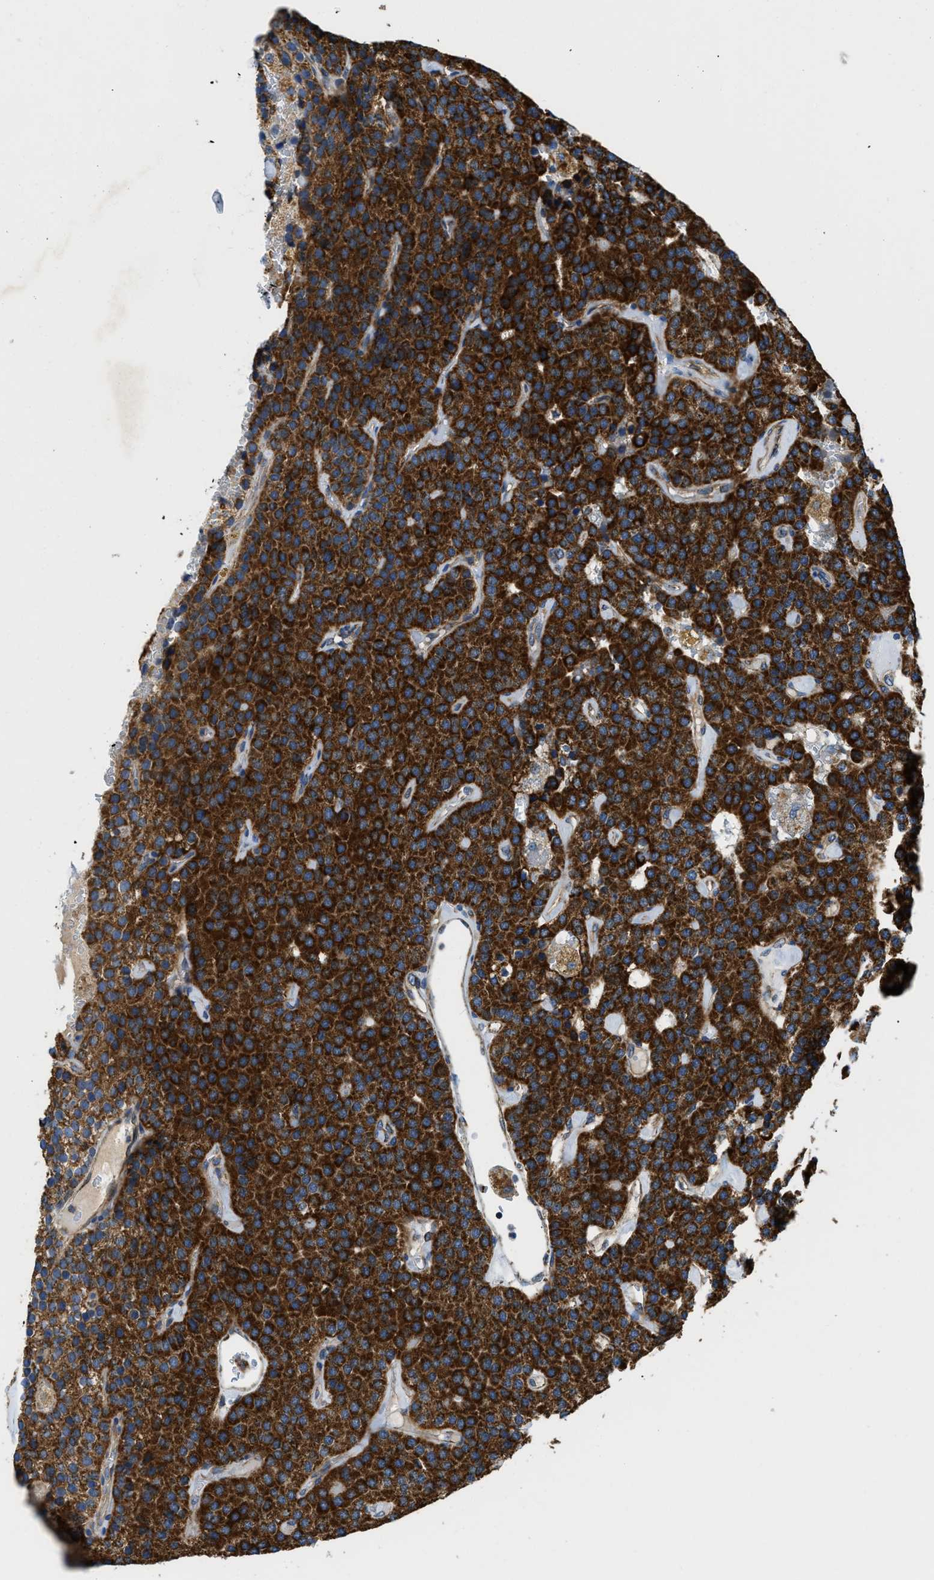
{"staining": {"intensity": "strong", "quantity": ">75%", "location": "cytoplasmic/membranous"}, "tissue": "parathyroid gland", "cell_type": "Glandular cells", "image_type": "normal", "snomed": [{"axis": "morphology", "description": "Normal tissue, NOS"}, {"axis": "morphology", "description": "Adenoma, NOS"}, {"axis": "topography", "description": "Parathyroid gland"}], "caption": "Protein analysis of normal parathyroid gland shows strong cytoplasmic/membranous expression in approximately >75% of glandular cells.", "gene": "STK33", "patient": {"sex": "female", "age": 86}}